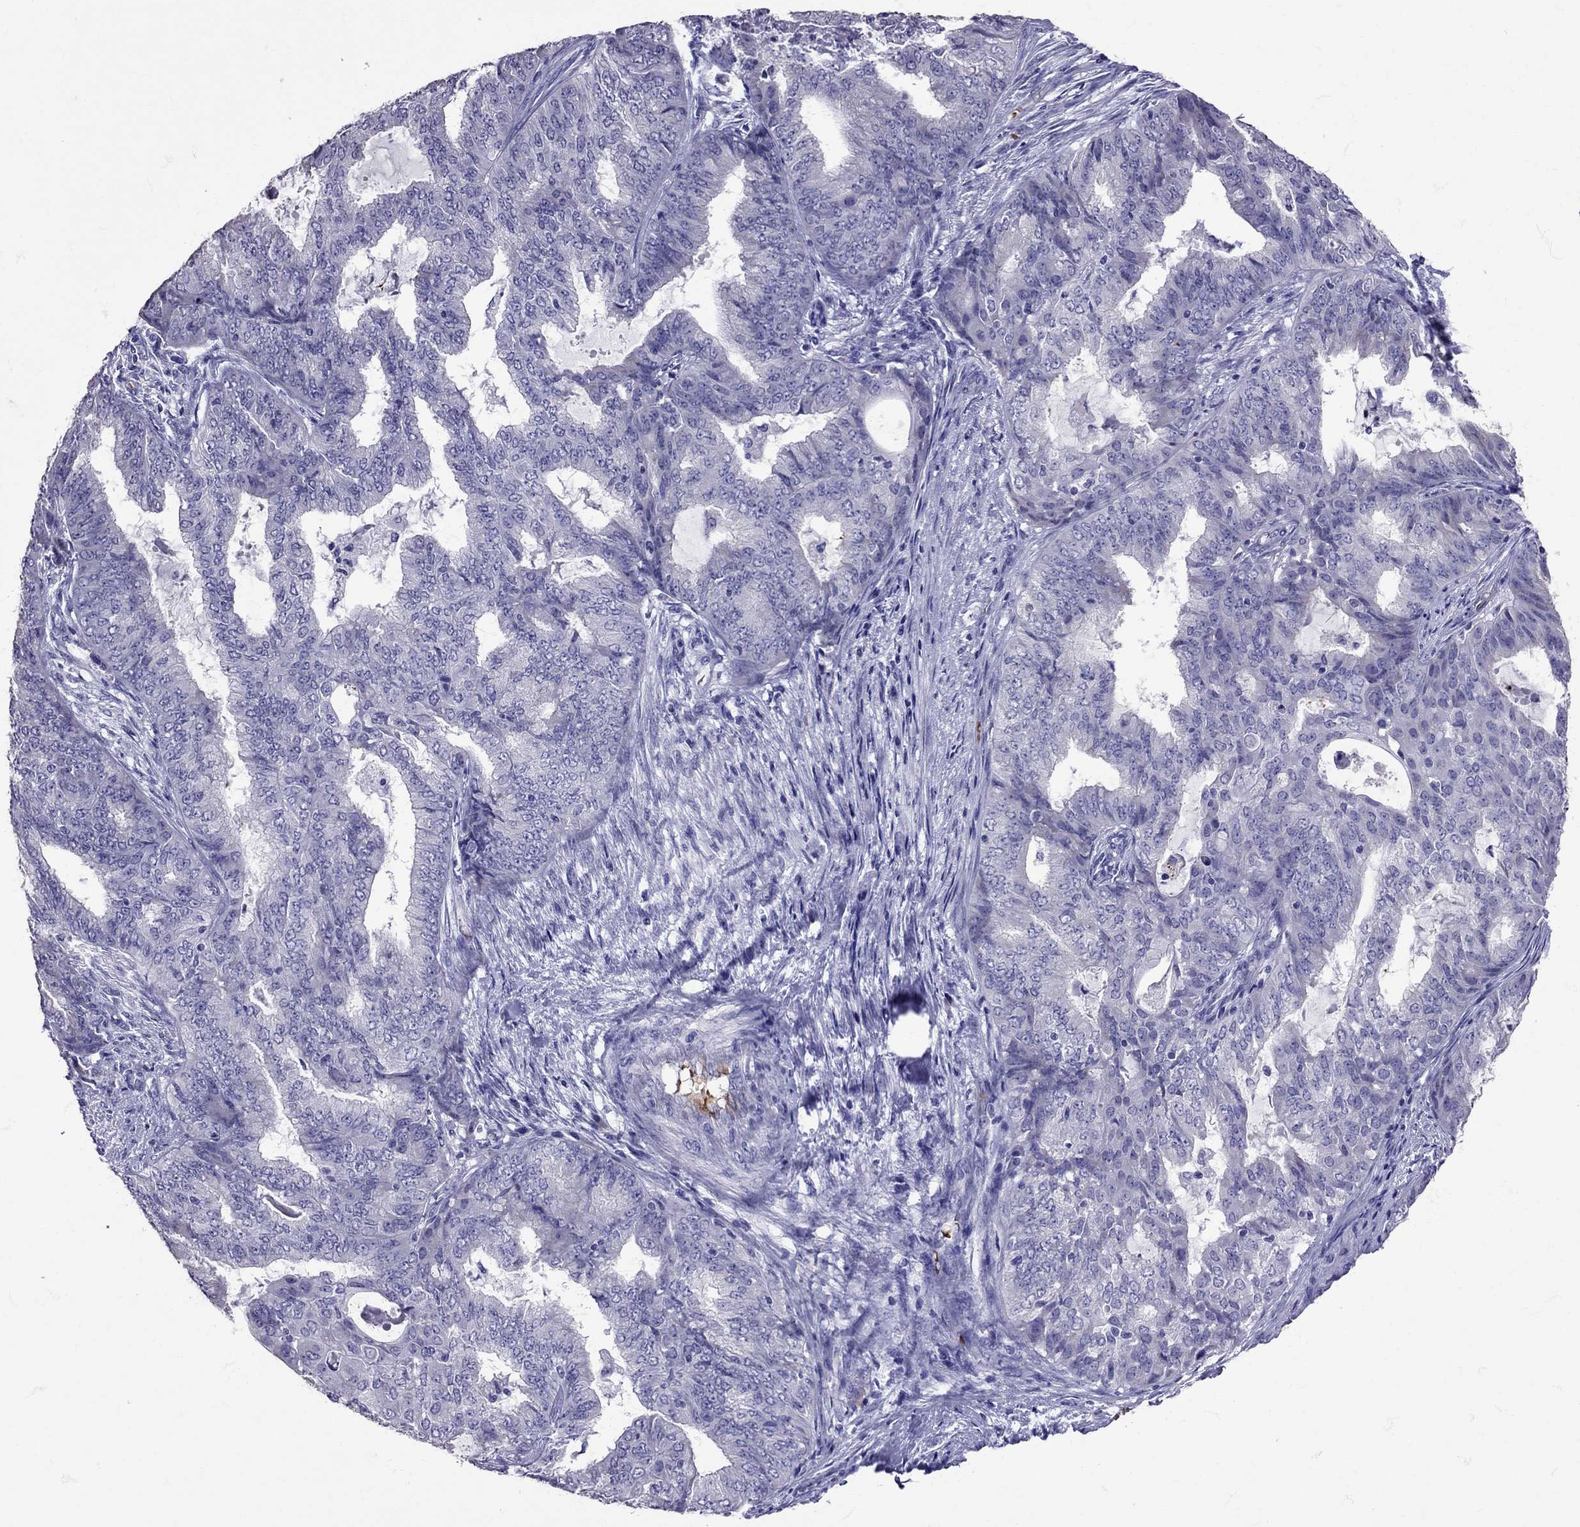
{"staining": {"intensity": "negative", "quantity": "none", "location": "none"}, "tissue": "endometrial cancer", "cell_type": "Tumor cells", "image_type": "cancer", "snomed": [{"axis": "morphology", "description": "Adenocarcinoma, NOS"}, {"axis": "topography", "description": "Endometrium"}], "caption": "Endometrial cancer was stained to show a protein in brown. There is no significant positivity in tumor cells.", "gene": "TBR1", "patient": {"sex": "female", "age": 62}}